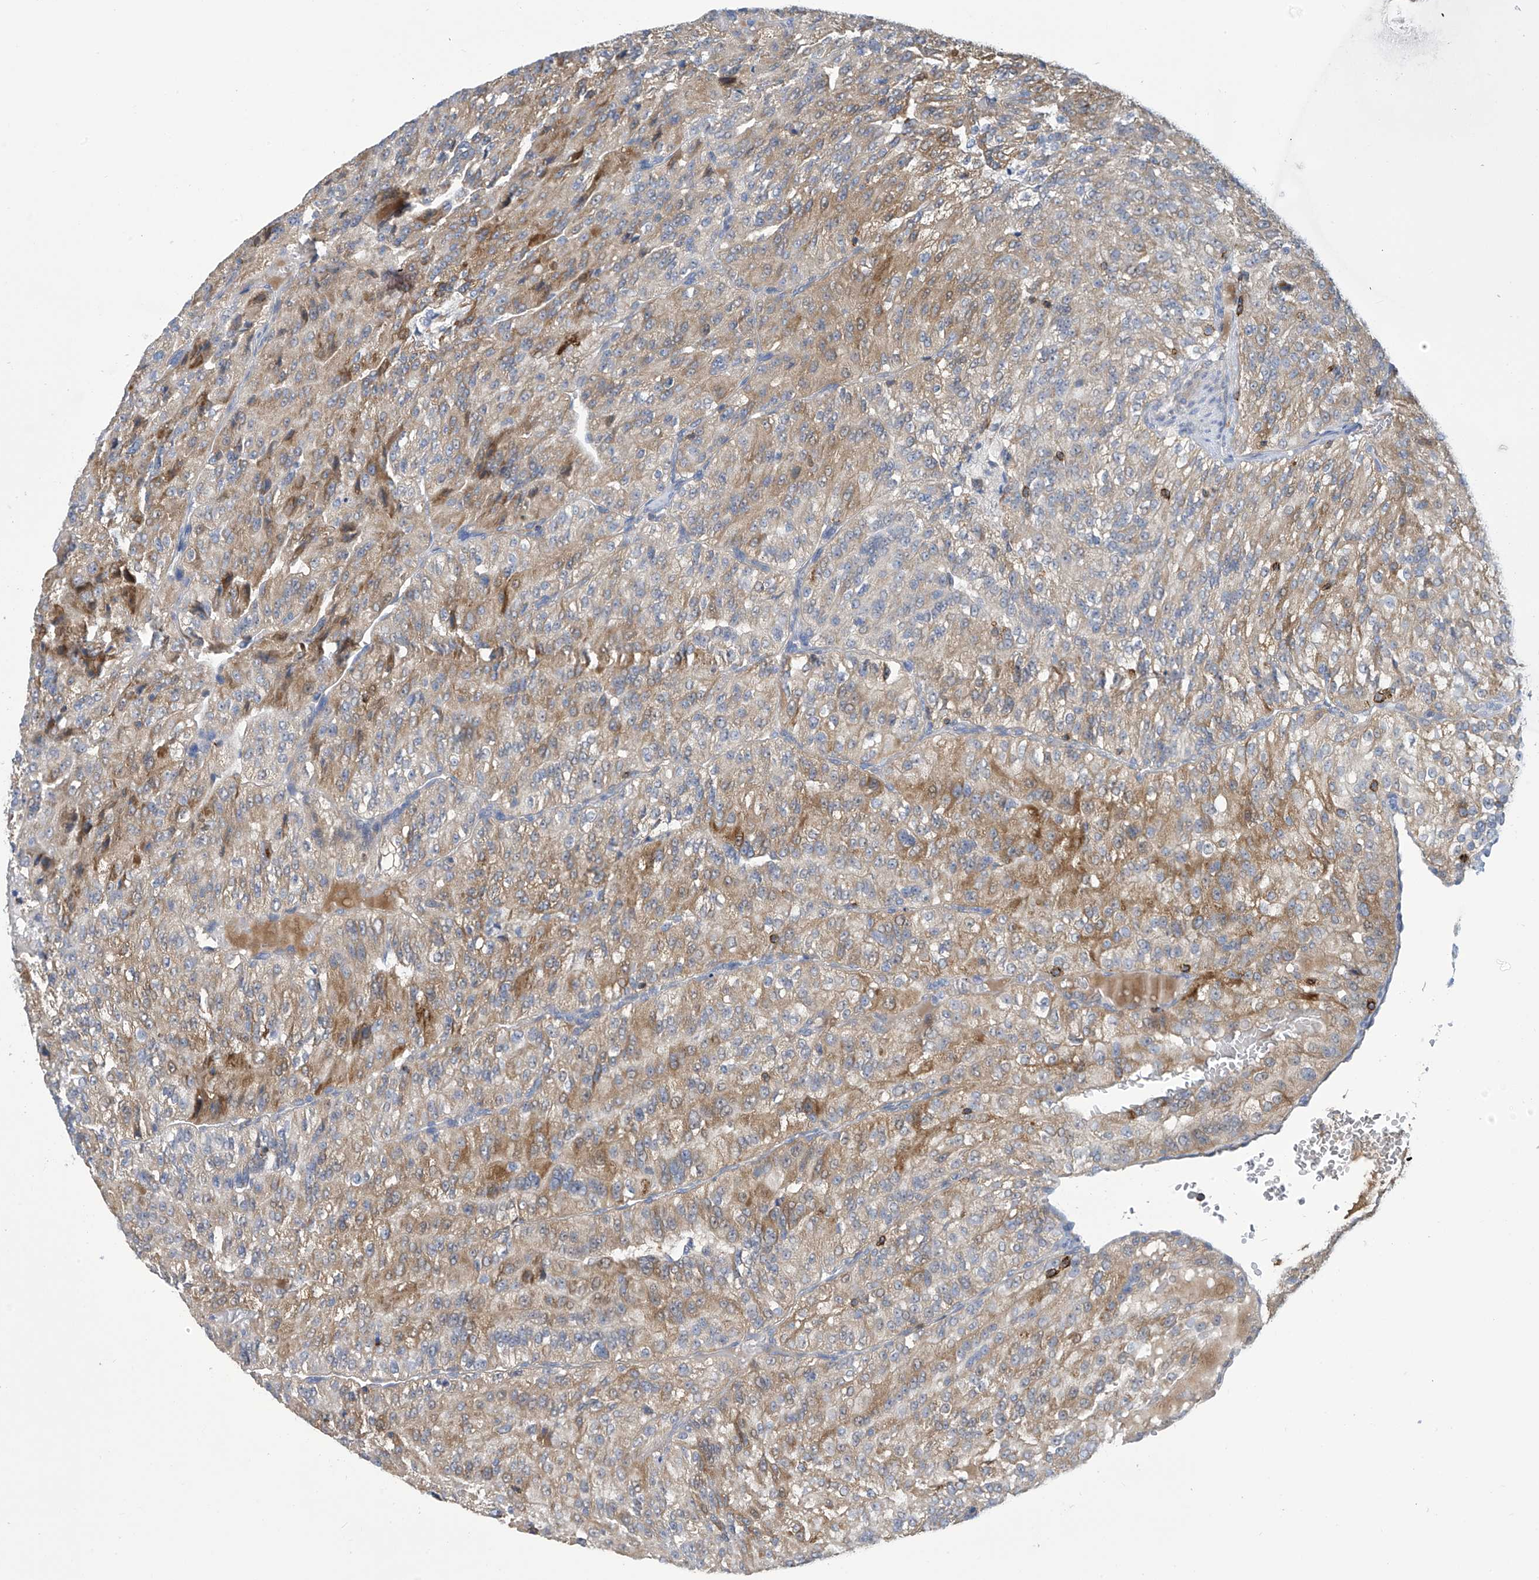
{"staining": {"intensity": "moderate", "quantity": ">75%", "location": "cytoplasmic/membranous"}, "tissue": "renal cancer", "cell_type": "Tumor cells", "image_type": "cancer", "snomed": [{"axis": "morphology", "description": "Adenocarcinoma, NOS"}, {"axis": "topography", "description": "Kidney"}], "caption": "Tumor cells reveal medium levels of moderate cytoplasmic/membranous expression in approximately >75% of cells in human adenocarcinoma (renal). Nuclei are stained in blue.", "gene": "IBA57", "patient": {"sex": "female", "age": 63}}